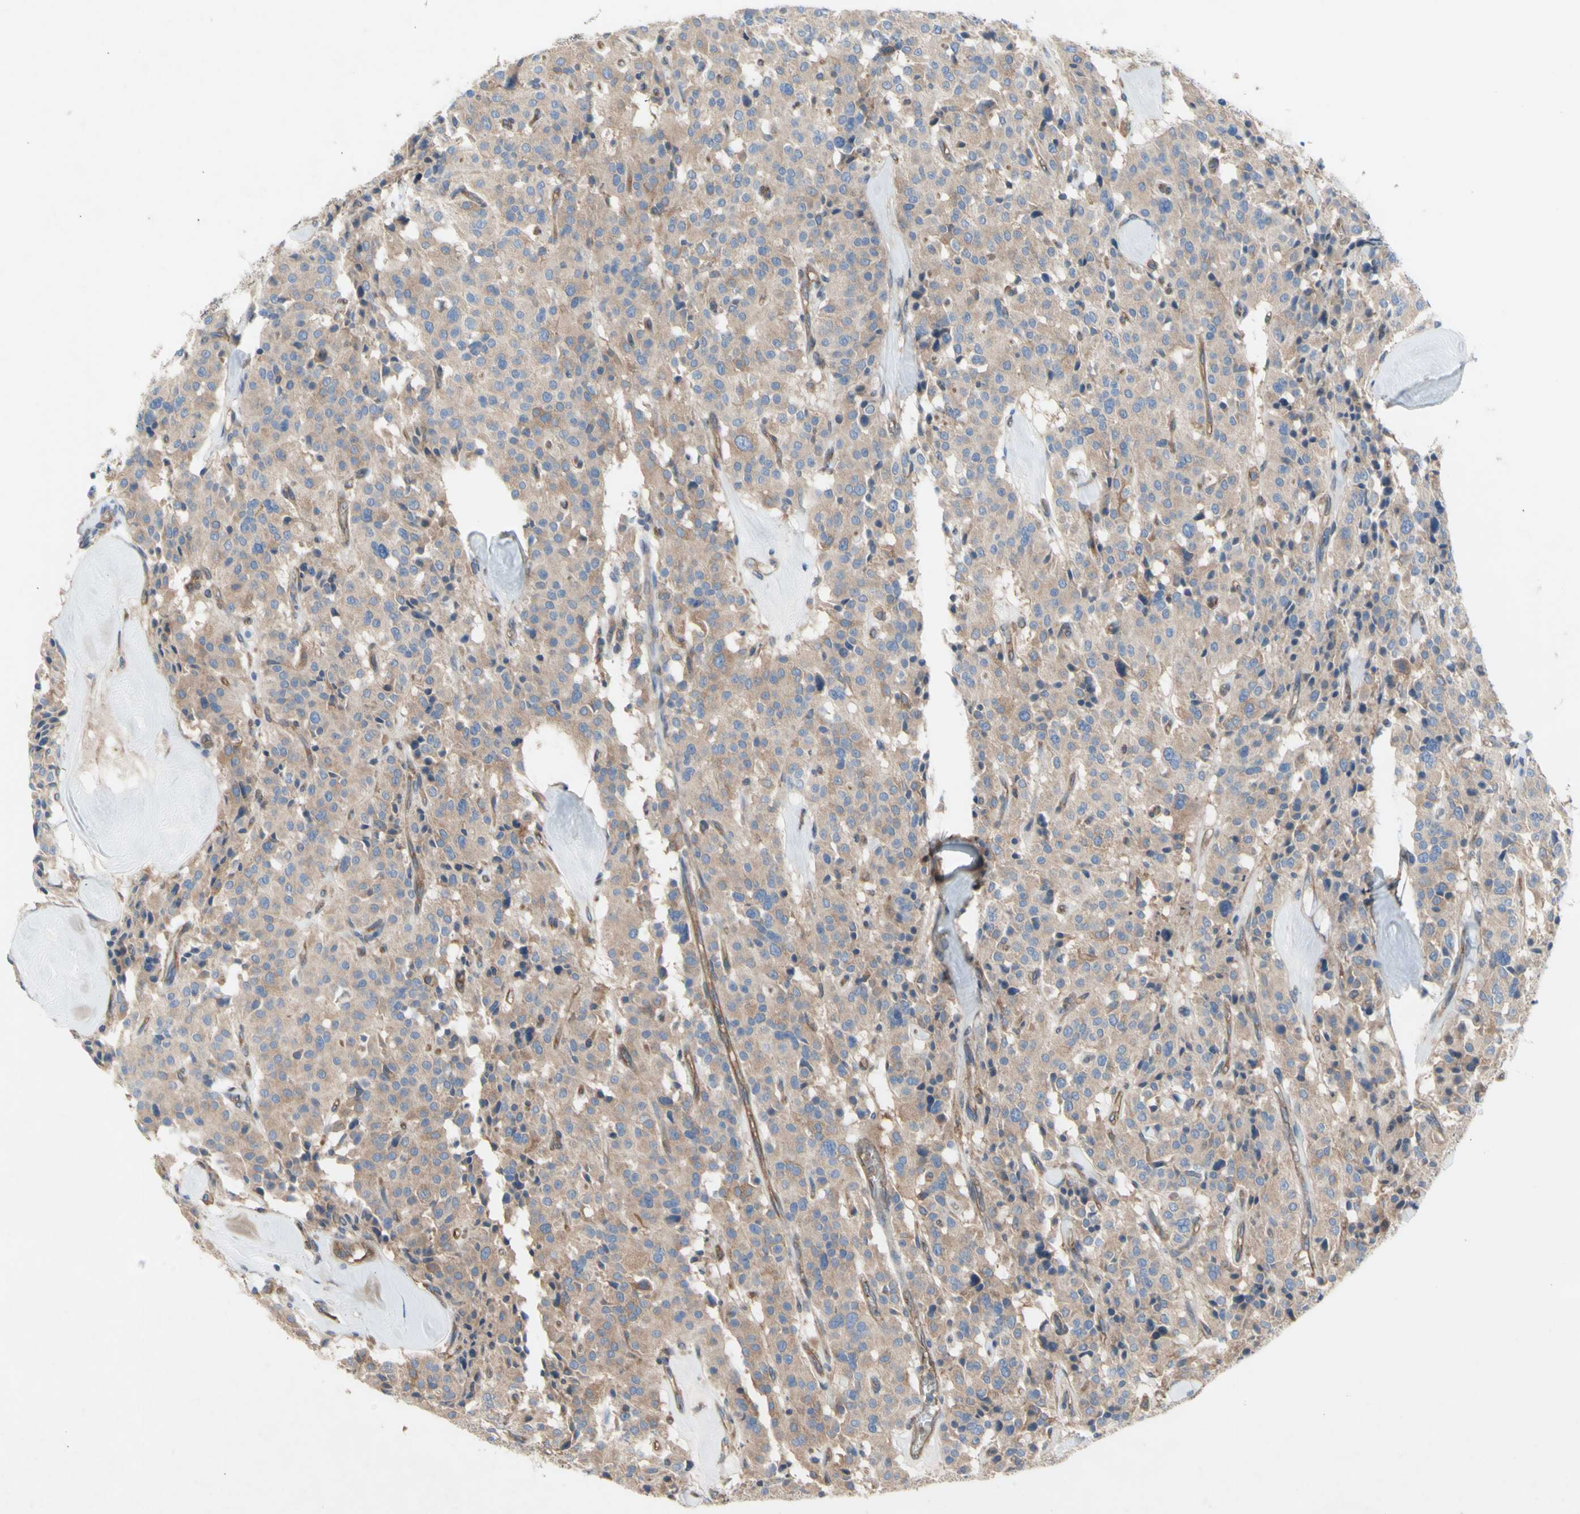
{"staining": {"intensity": "weak", "quantity": ">75%", "location": "cytoplasmic/membranous"}, "tissue": "carcinoid", "cell_type": "Tumor cells", "image_type": "cancer", "snomed": [{"axis": "morphology", "description": "Carcinoid, malignant, NOS"}, {"axis": "topography", "description": "Lung"}], "caption": "Immunohistochemistry (IHC) (DAB) staining of carcinoid exhibits weak cytoplasmic/membranous protein expression in about >75% of tumor cells.", "gene": "KLC1", "patient": {"sex": "male", "age": 30}}